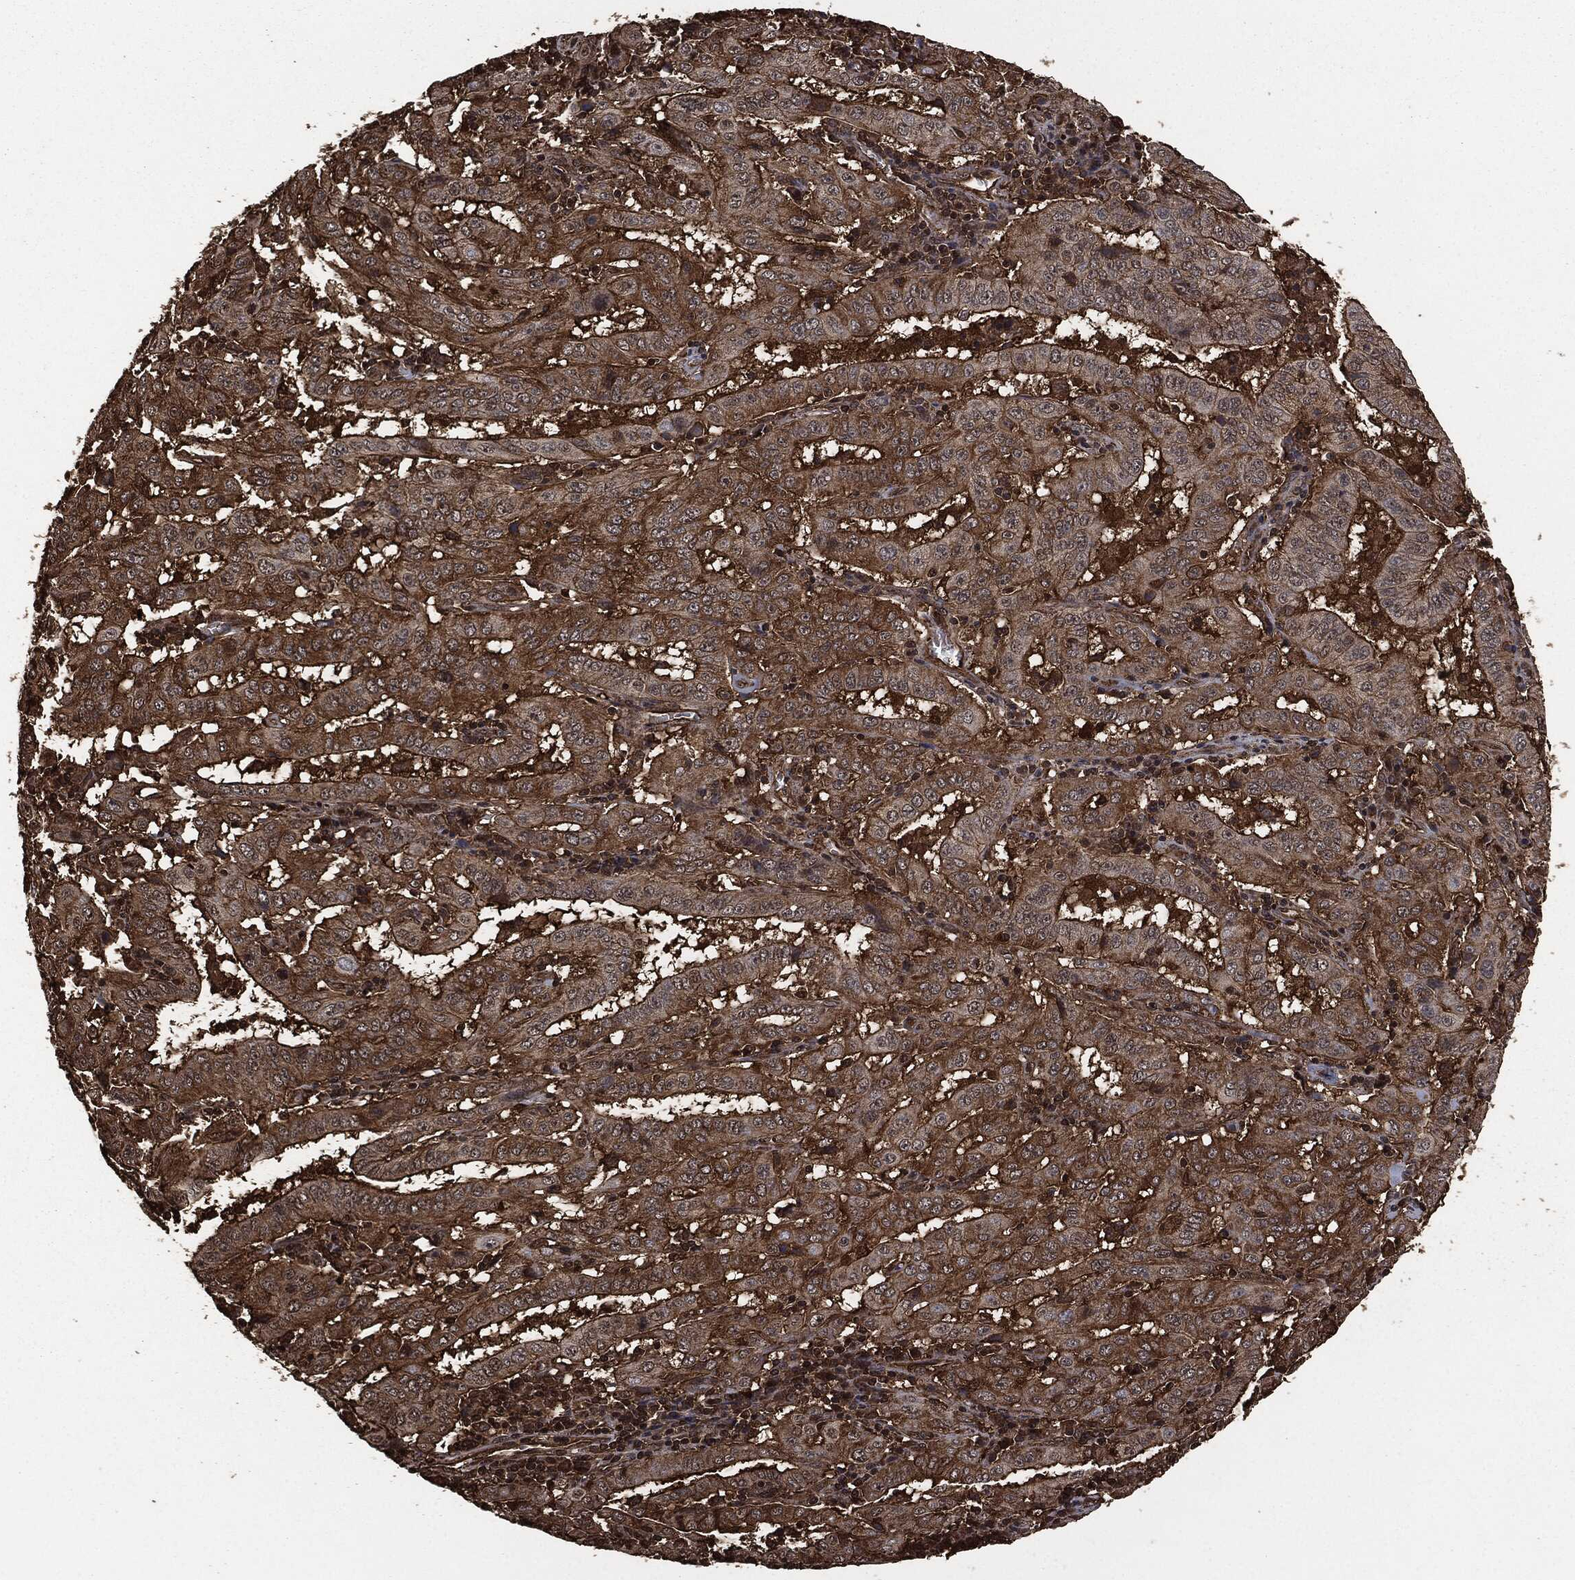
{"staining": {"intensity": "moderate", "quantity": ">75%", "location": "cytoplasmic/membranous"}, "tissue": "pancreatic cancer", "cell_type": "Tumor cells", "image_type": "cancer", "snomed": [{"axis": "morphology", "description": "Adenocarcinoma, NOS"}, {"axis": "topography", "description": "Pancreas"}], "caption": "Pancreatic cancer stained with DAB (3,3'-diaminobenzidine) immunohistochemistry (IHC) demonstrates medium levels of moderate cytoplasmic/membranous expression in about >75% of tumor cells. (Stains: DAB in brown, nuclei in blue, Microscopy: brightfield microscopy at high magnification).", "gene": "HRAS", "patient": {"sex": "male", "age": 63}}